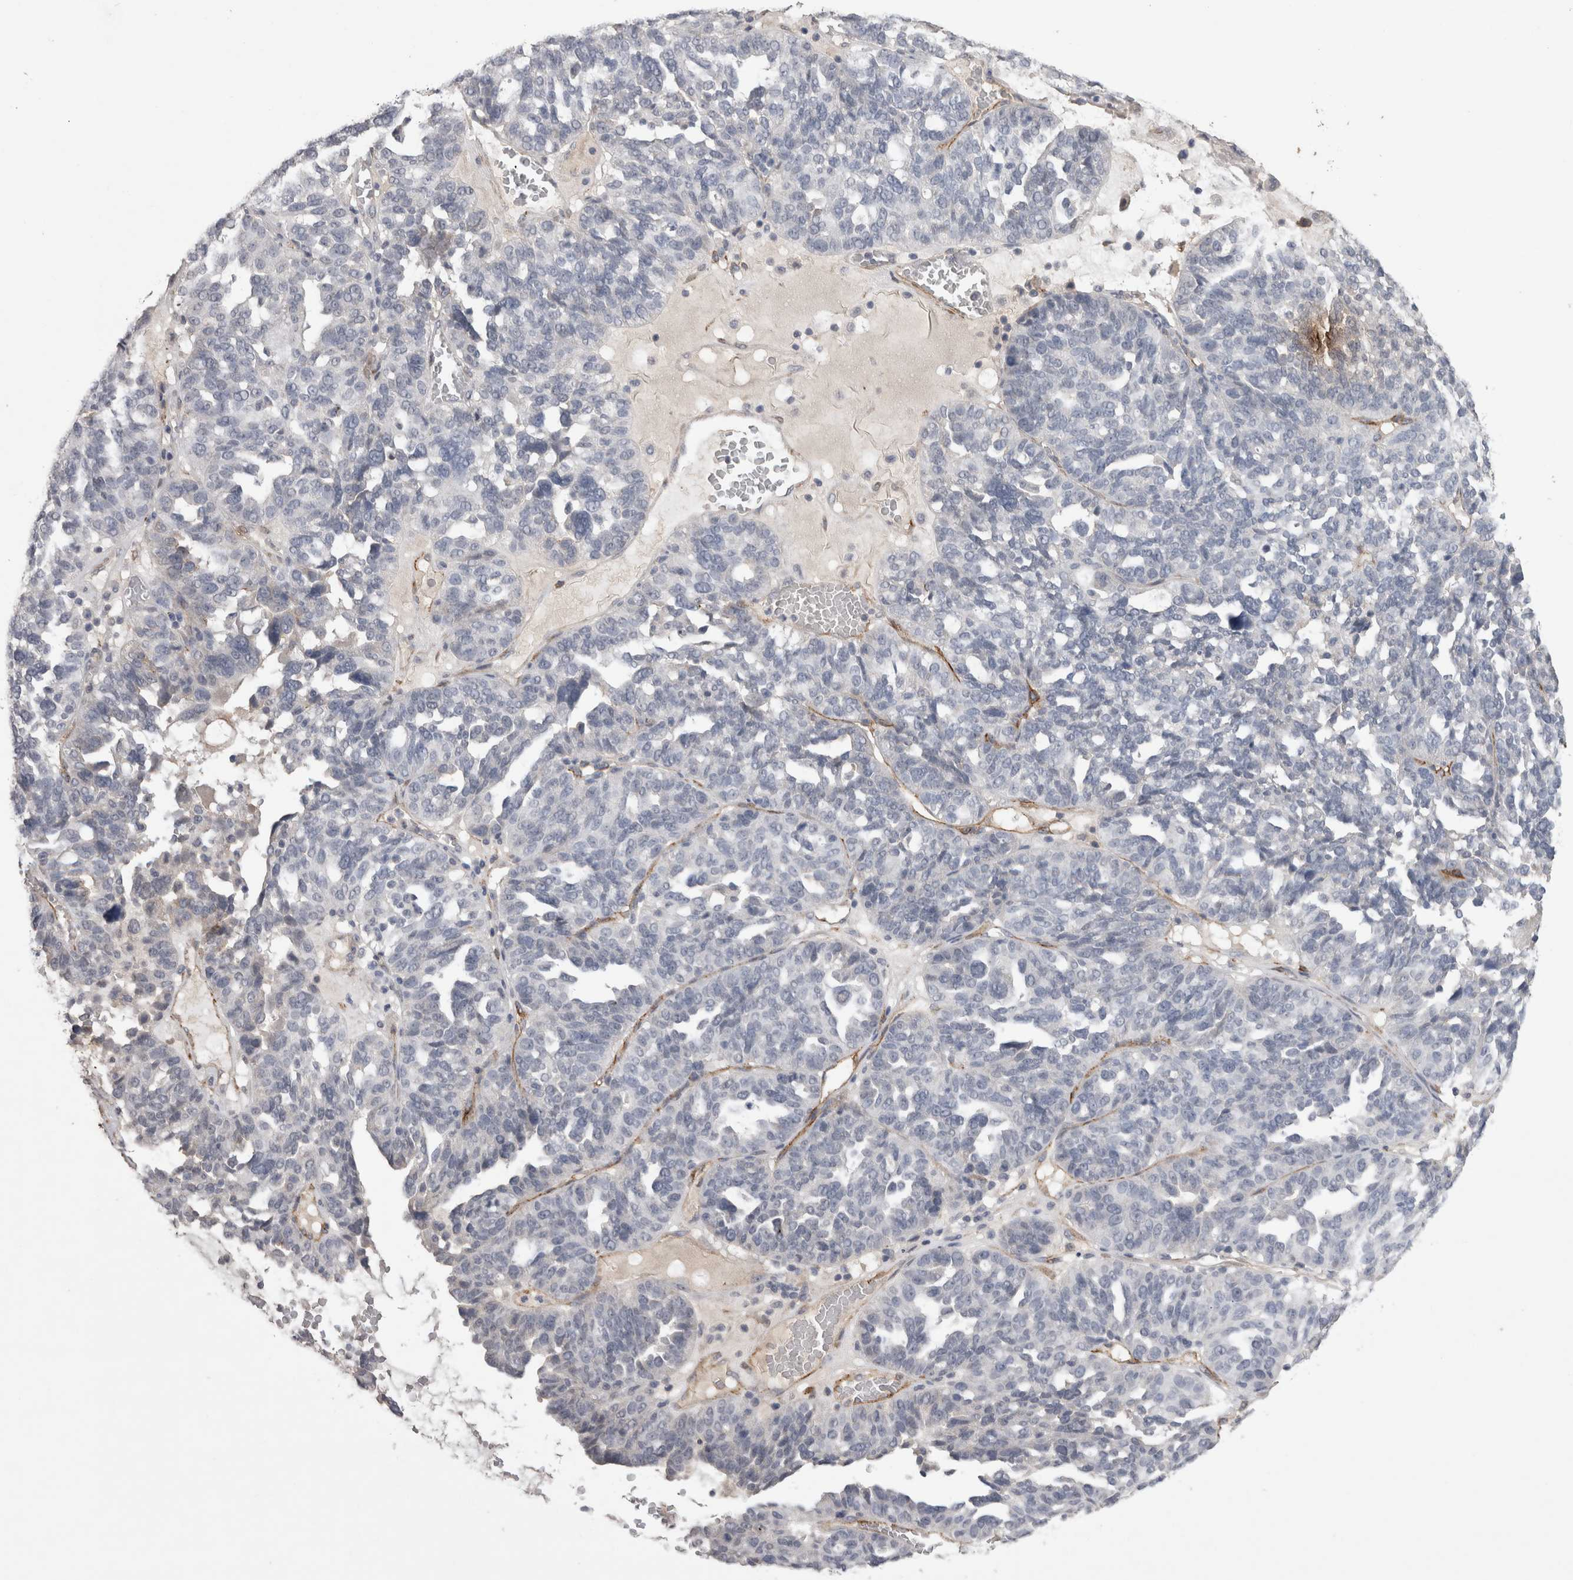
{"staining": {"intensity": "negative", "quantity": "none", "location": "none"}, "tissue": "ovarian cancer", "cell_type": "Tumor cells", "image_type": "cancer", "snomed": [{"axis": "morphology", "description": "Cystadenocarcinoma, serous, NOS"}, {"axis": "topography", "description": "Ovary"}], "caption": "IHC histopathology image of neoplastic tissue: human ovarian serous cystadenocarcinoma stained with DAB exhibits no significant protein positivity in tumor cells.", "gene": "CDH13", "patient": {"sex": "female", "age": 59}}